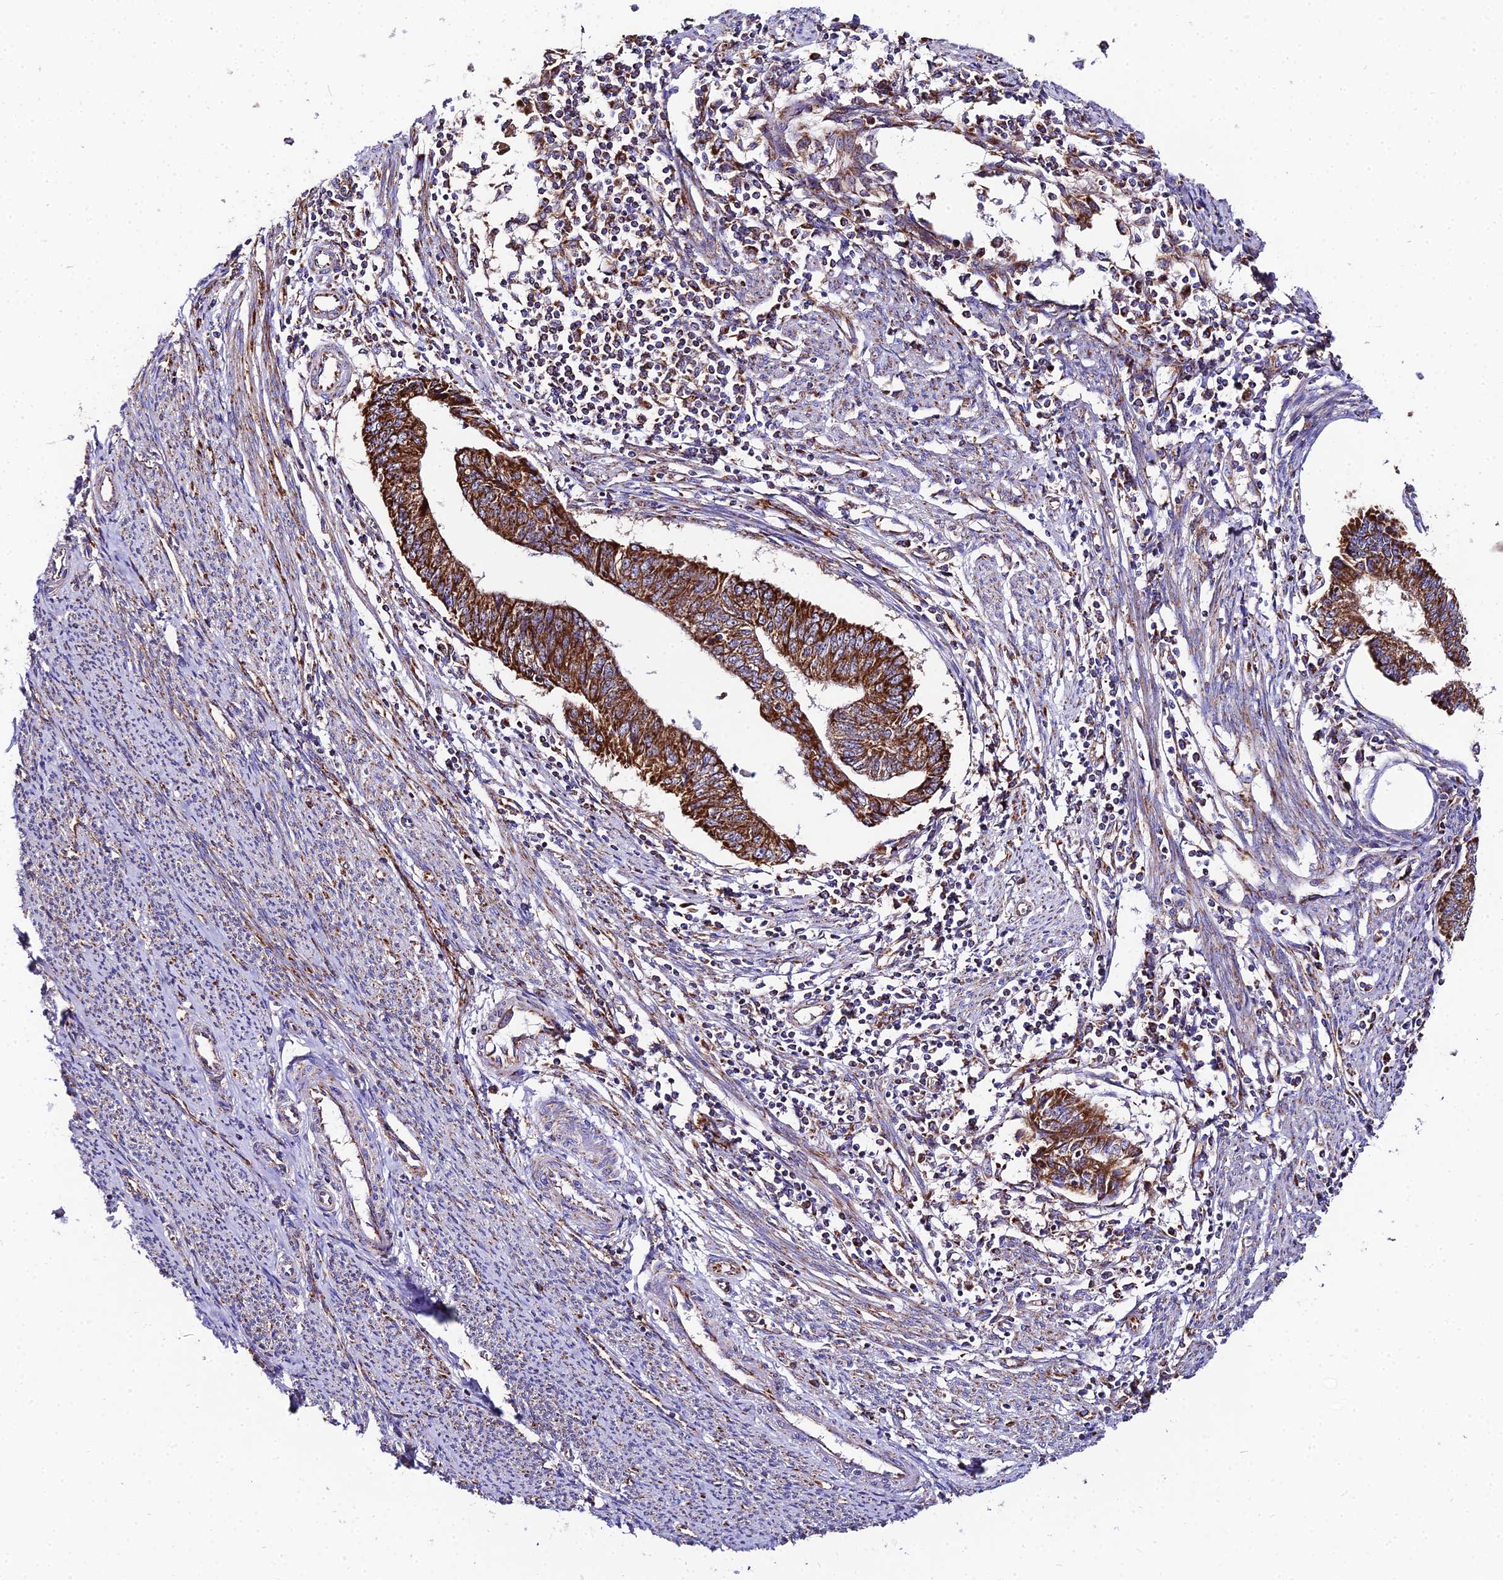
{"staining": {"intensity": "strong", "quantity": ">75%", "location": "cytoplasmic/membranous"}, "tissue": "endometrial cancer", "cell_type": "Tumor cells", "image_type": "cancer", "snomed": [{"axis": "morphology", "description": "Adenocarcinoma, NOS"}, {"axis": "topography", "description": "Endometrium"}], "caption": "High-power microscopy captured an immunohistochemistry histopathology image of adenocarcinoma (endometrial), revealing strong cytoplasmic/membranous staining in approximately >75% of tumor cells. (IHC, brightfield microscopy, high magnification).", "gene": "OCIAD1", "patient": {"sex": "female", "age": 56}}